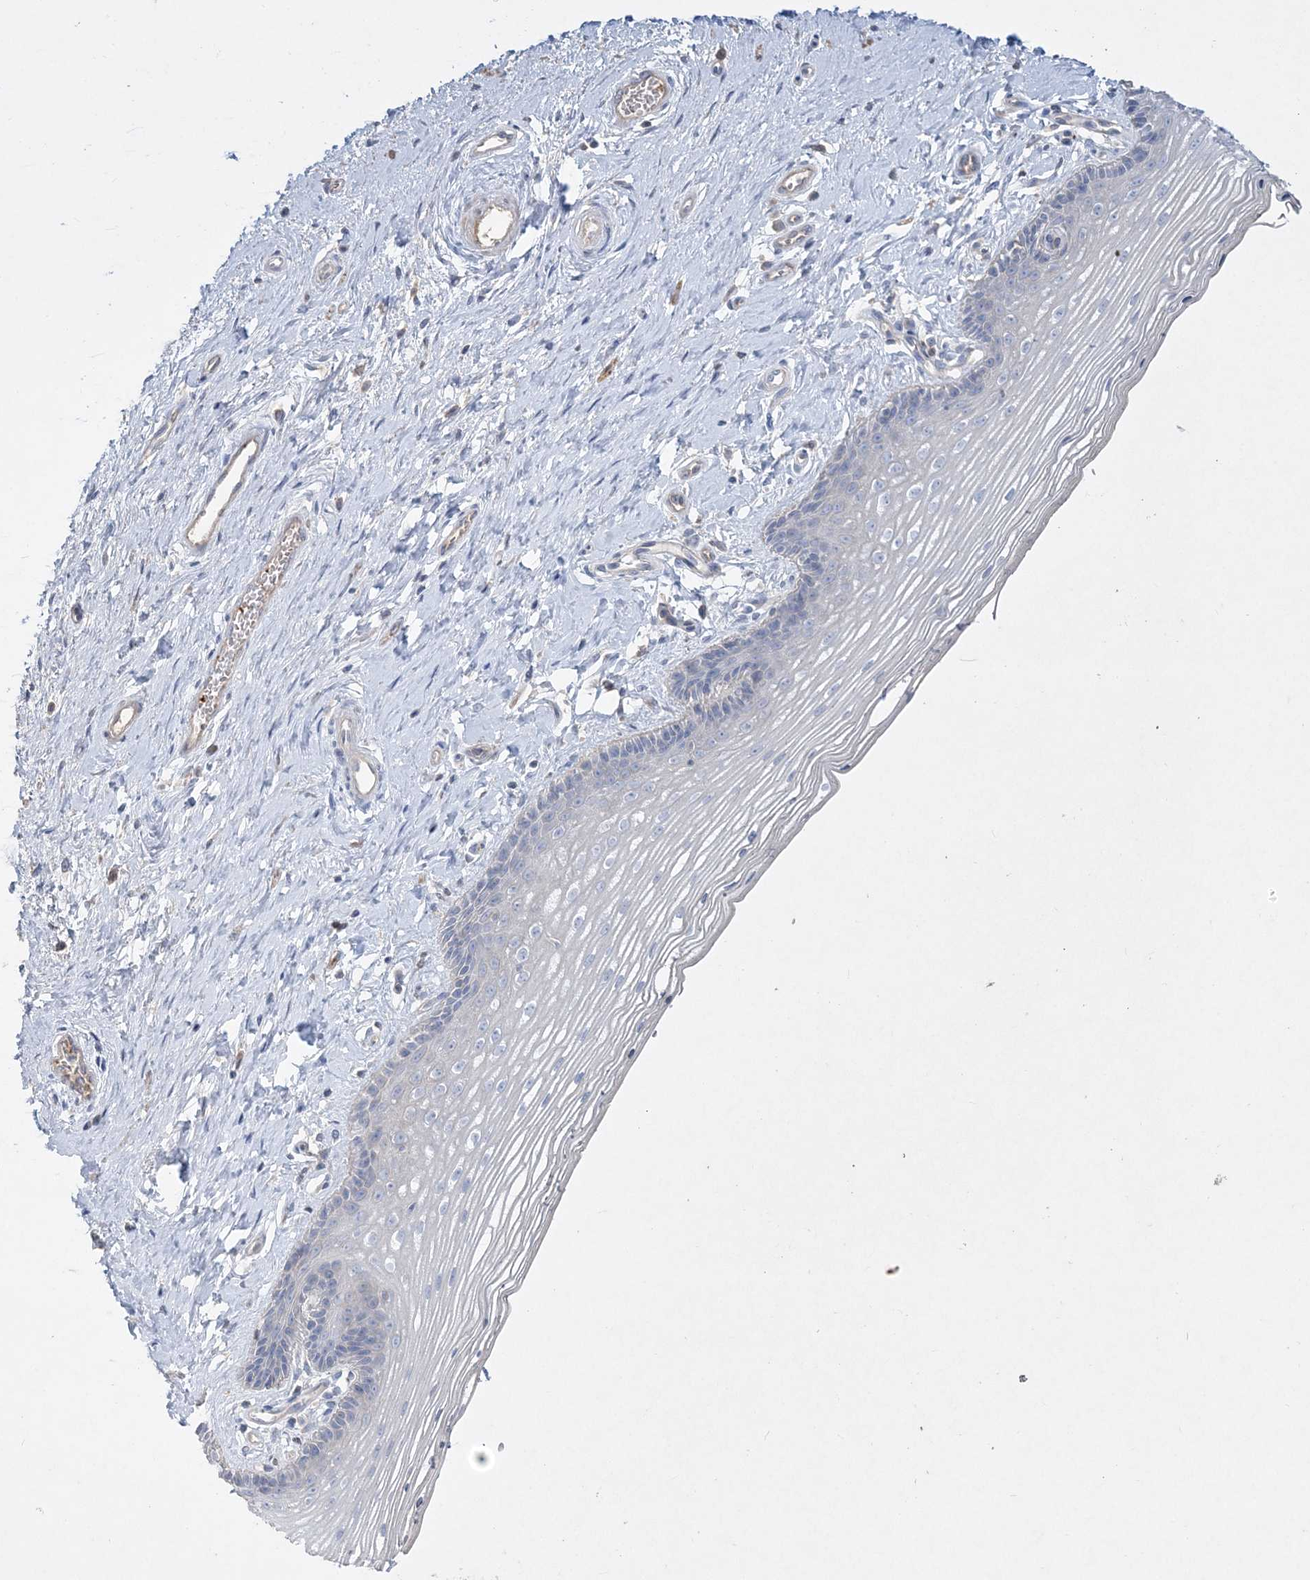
{"staining": {"intensity": "negative", "quantity": "none", "location": "none"}, "tissue": "vagina", "cell_type": "Squamous epithelial cells", "image_type": "normal", "snomed": [{"axis": "morphology", "description": "Normal tissue, NOS"}, {"axis": "topography", "description": "Vagina"}], "caption": "A histopathology image of vagina stained for a protein exhibits no brown staining in squamous epithelial cells. (Stains: DAB IHC with hematoxylin counter stain, Microscopy: brightfield microscopy at high magnification).", "gene": "ADCK2", "patient": {"sex": "female", "age": 46}}